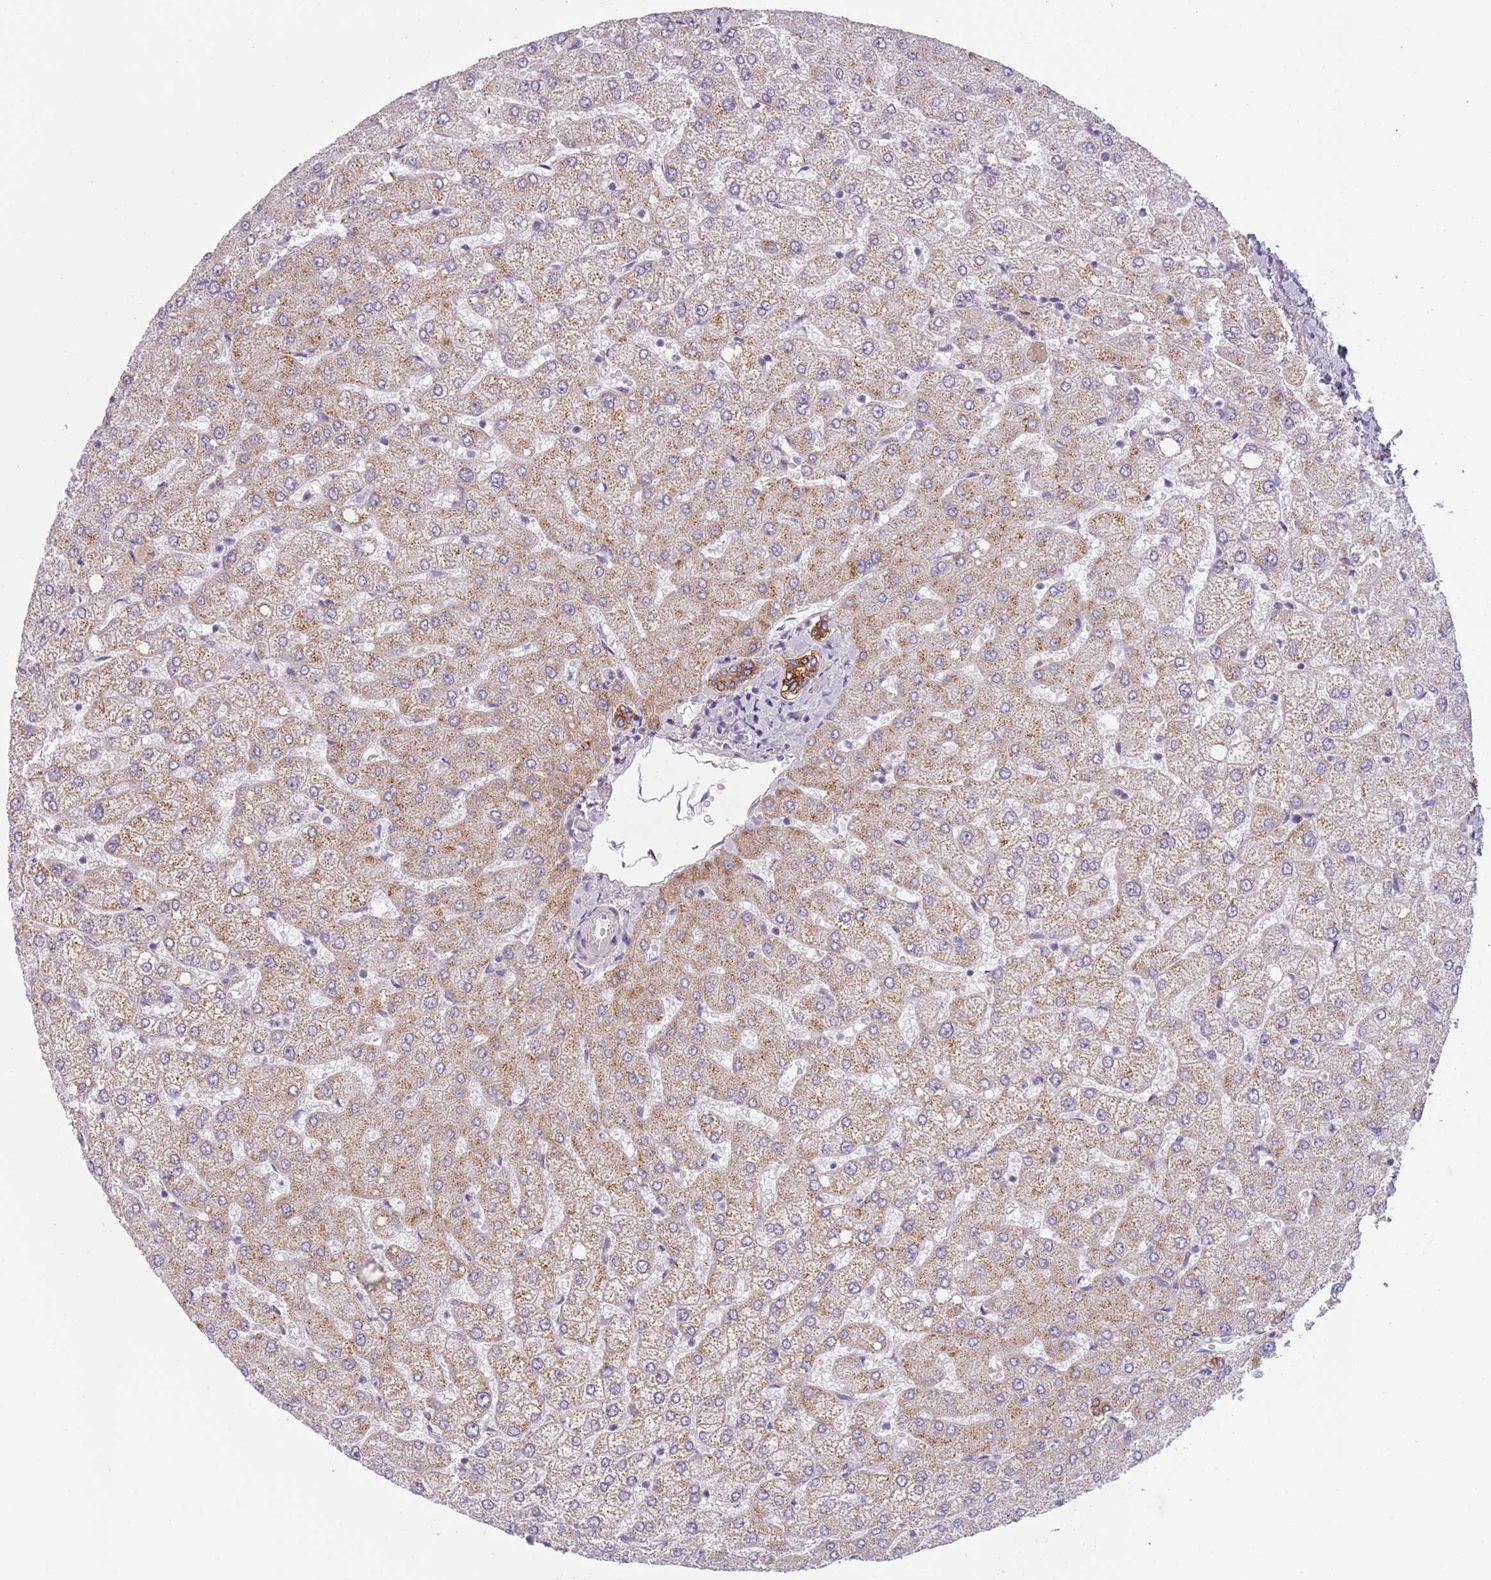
{"staining": {"intensity": "strong", "quantity": "25%-75%", "location": "cytoplasmic/membranous"}, "tissue": "liver", "cell_type": "Cholangiocytes", "image_type": "normal", "snomed": [{"axis": "morphology", "description": "Normal tissue, NOS"}, {"axis": "topography", "description": "Liver"}], "caption": "Immunohistochemistry histopathology image of unremarkable liver: human liver stained using immunohistochemistry demonstrates high levels of strong protein expression localized specifically in the cytoplasmic/membranous of cholangiocytes, appearing as a cytoplasmic/membranous brown color.", "gene": "MEGF8", "patient": {"sex": "female", "age": 54}}